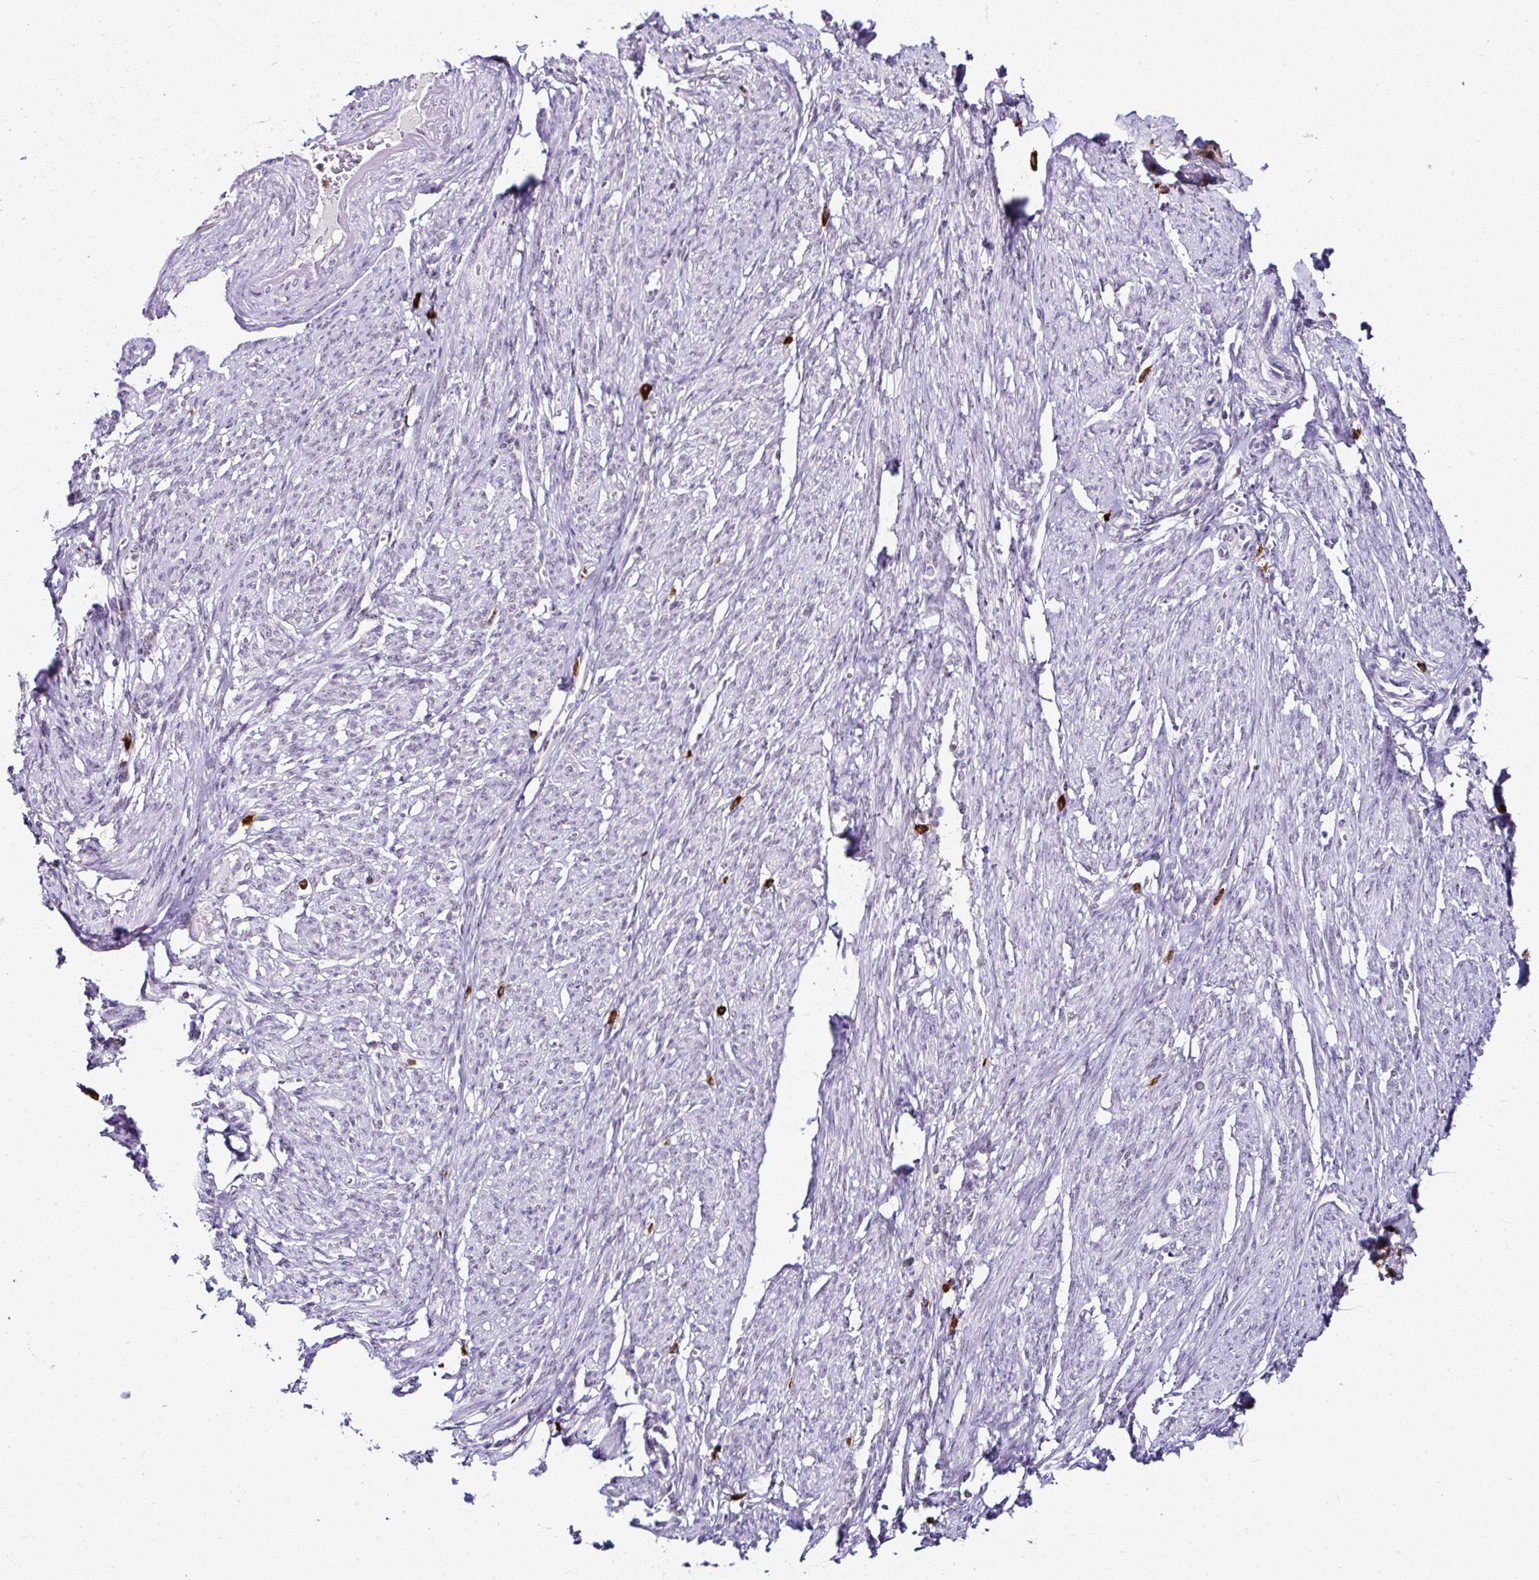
{"staining": {"intensity": "moderate", "quantity": "25%-75%", "location": "nuclear"}, "tissue": "smooth muscle", "cell_type": "Smooth muscle cells", "image_type": "normal", "snomed": [{"axis": "morphology", "description": "Normal tissue, NOS"}, {"axis": "topography", "description": "Smooth muscle"}], "caption": "Immunohistochemistry (IHC) (DAB (3,3'-diaminobenzidine)) staining of normal smooth muscle exhibits moderate nuclear protein expression in about 25%-75% of smooth muscle cells.", "gene": "PTPN2", "patient": {"sex": "female", "age": 65}}